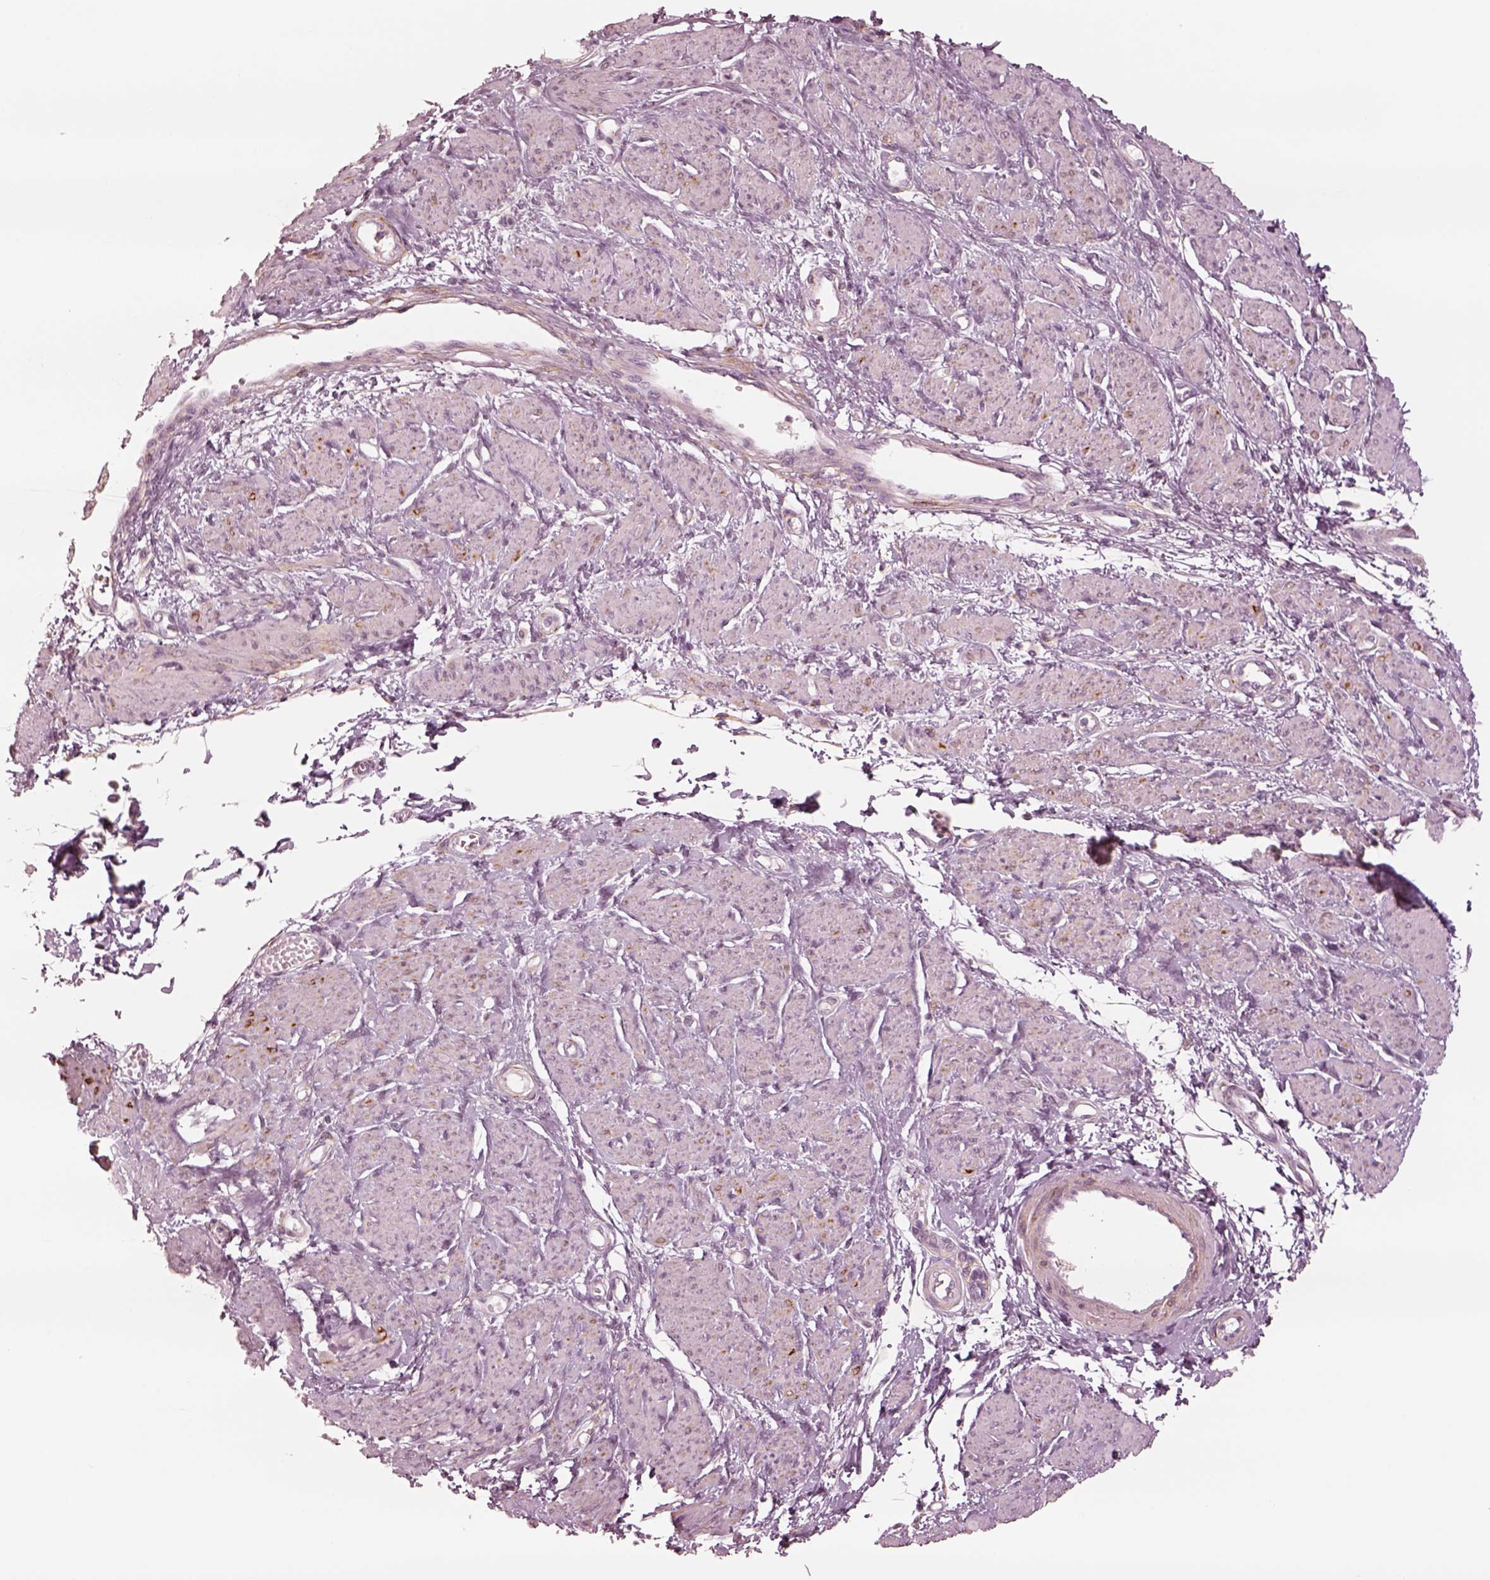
{"staining": {"intensity": "negative", "quantity": "none", "location": "none"}, "tissue": "smooth muscle", "cell_type": "Smooth muscle cells", "image_type": "normal", "snomed": [{"axis": "morphology", "description": "Normal tissue, NOS"}, {"axis": "topography", "description": "Smooth muscle"}, {"axis": "topography", "description": "Uterus"}], "caption": "IHC micrograph of benign human smooth muscle stained for a protein (brown), which exhibits no positivity in smooth muscle cells.", "gene": "DNAAF9", "patient": {"sex": "female", "age": 39}}